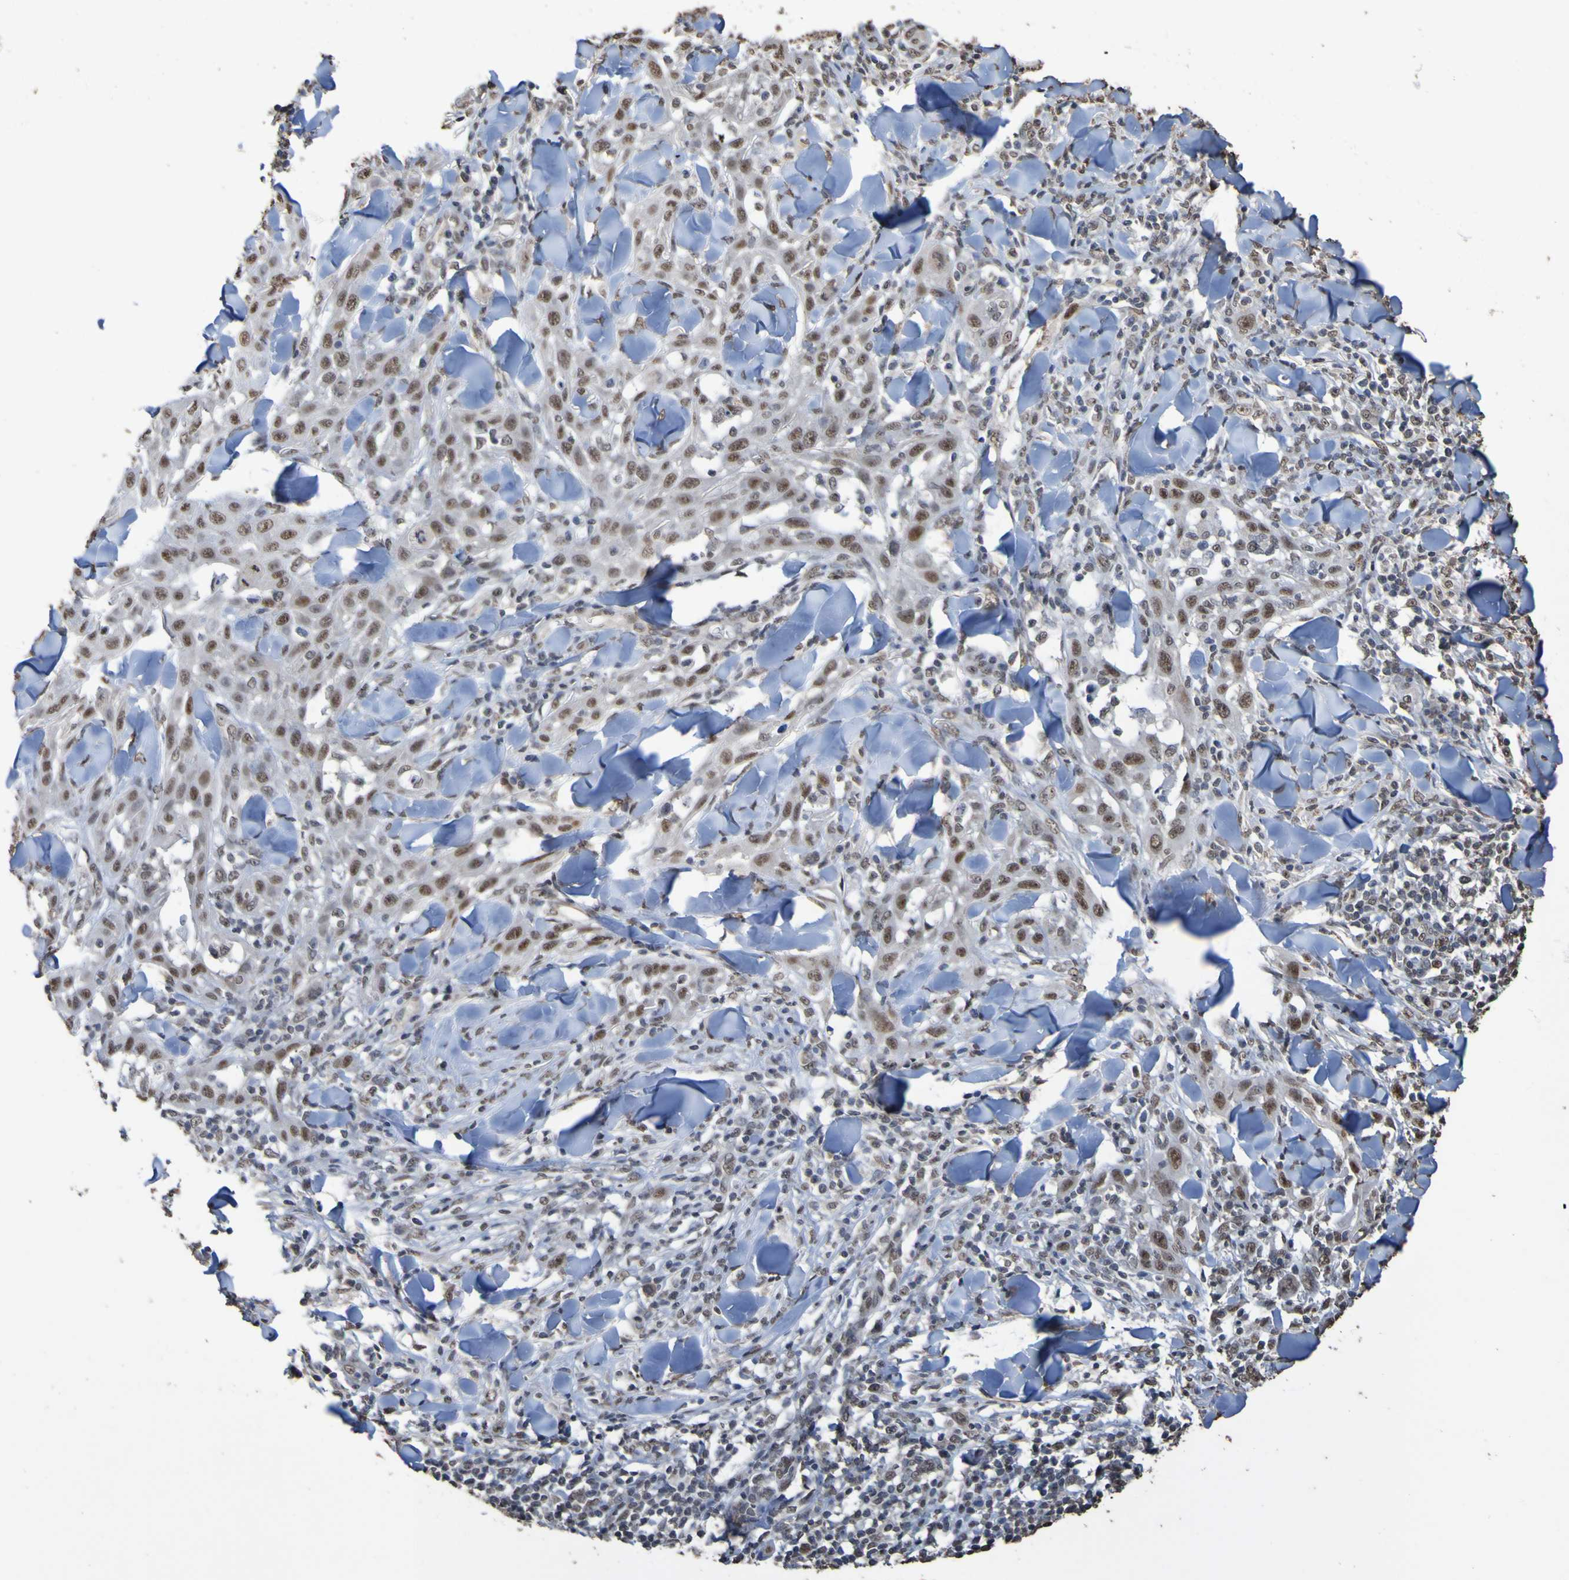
{"staining": {"intensity": "moderate", "quantity": ">75%", "location": "nuclear"}, "tissue": "skin cancer", "cell_type": "Tumor cells", "image_type": "cancer", "snomed": [{"axis": "morphology", "description": "Squamous cell carcinoma, NOS"}, {"axis": "topography", "description": "Skin"}], "caption": "Immunohistochemistry (IHC) micrograph of neoplastic tissue: human skin cancer stained using immunohistochemistry (IHC) shows medium levels of moderate protein expression localized specifically in the nuclear of tumor cells, appearing as a nuclear brown color.", "gene": "ALKBH2", "patient": {"sex": "male", "age": 24}}